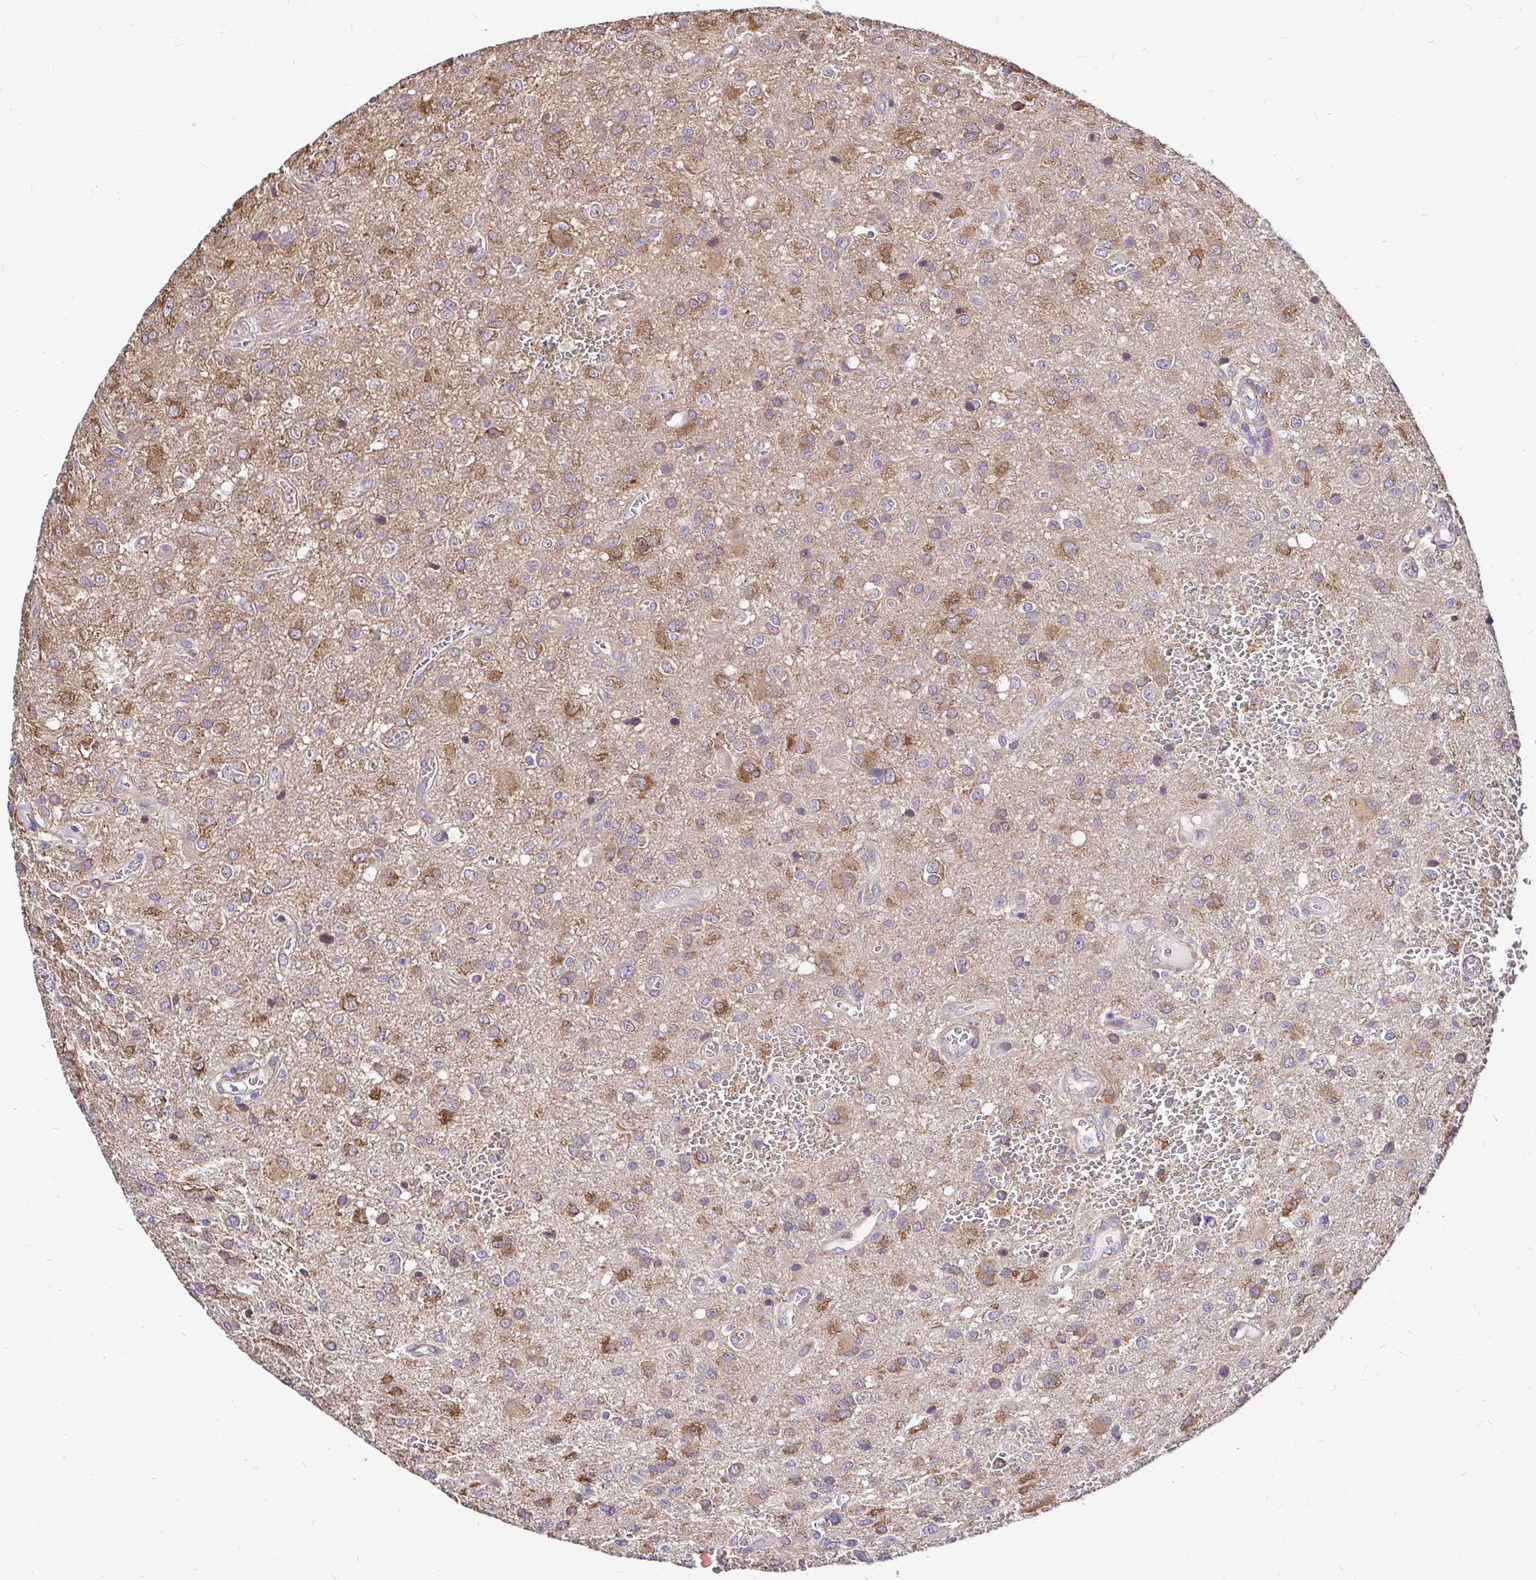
{"staining": {"intensity": "moderate", "quantity": "25%-75%", "location": "cytoplasmic/membranous"}, "tissue": "glioma", "cell_type": "Tumor cells", "image_type": "cancer", "snomed": [{"axis": "morphology", "description": "Glioma, malignant, Low grade"}, {"axis": "topography", "description": "Brain"}], "caption": "Glioma was stained to show a protein in brown. There is medium levels of moderate cytoplasmic/membranous positivity in approximately 25%-75% of tumor cells.", "gene": "CCDC122", "patient": {"sex": "male", "age": 66}}